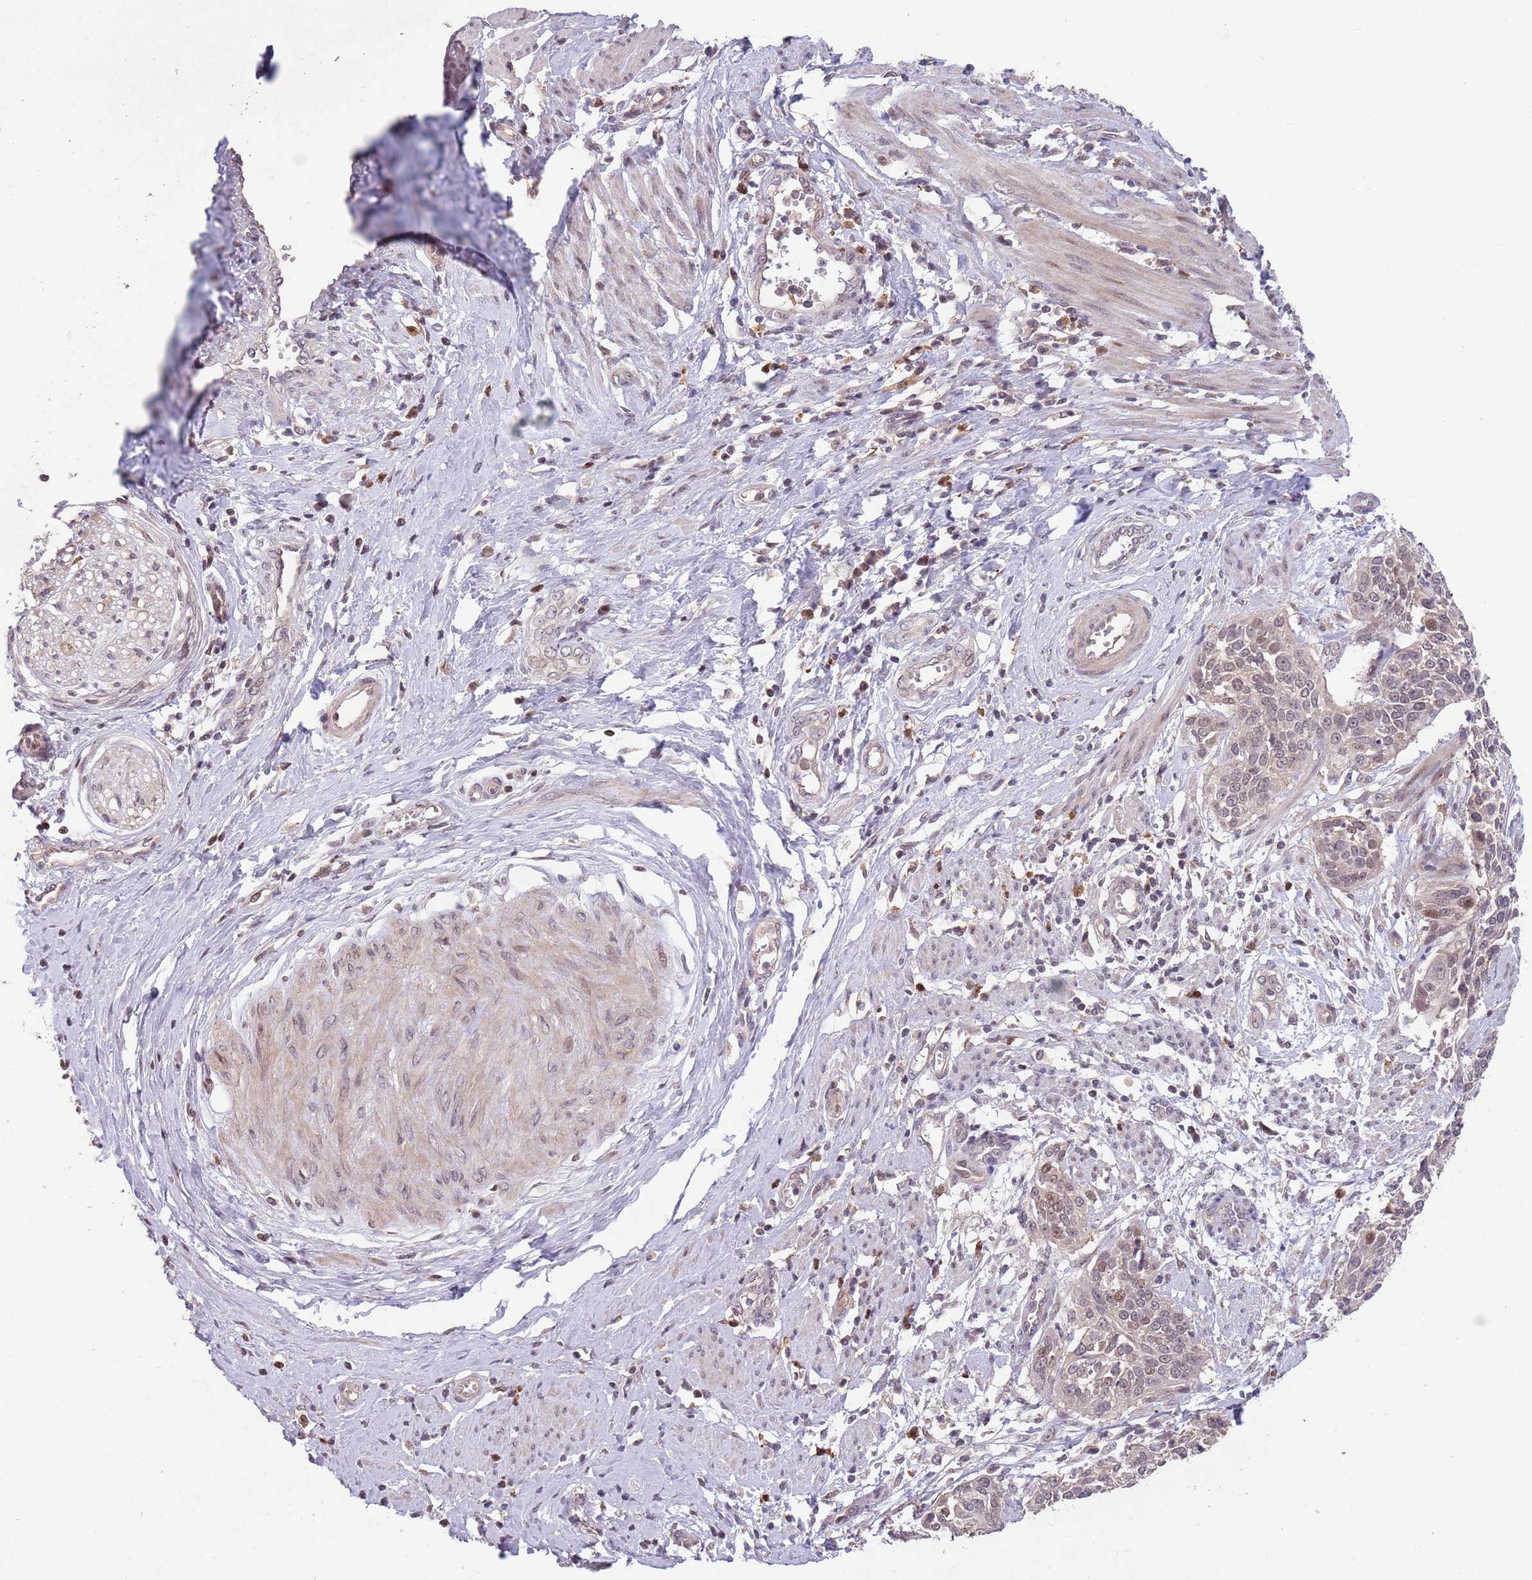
{"staining": {"intensity": "weak", "quantity": "<25%", "location": "nuclear"}, "tissue": "cervical cancer", "cell_type": "Tumor cells", "image_type": "cancer", "snomed": [{"axis": "morphology", "description": "Squamous cell carcinoma, NOS"}, {"axis": "topography", "description": "Cervix"}], "caption": "High magnification brightfield microscopy of cervical cancer (squamous cell carcinoma) stained with DAB (3,3'-diaminobenzidine) (brown) and counterstained with hematoxylin (blue): tumor cells show no significant staining. (DAB immunohistochemistry (IHC), high magnification).", "gene": "MEI1", "patient": {"sex": "female", "age": 44}}